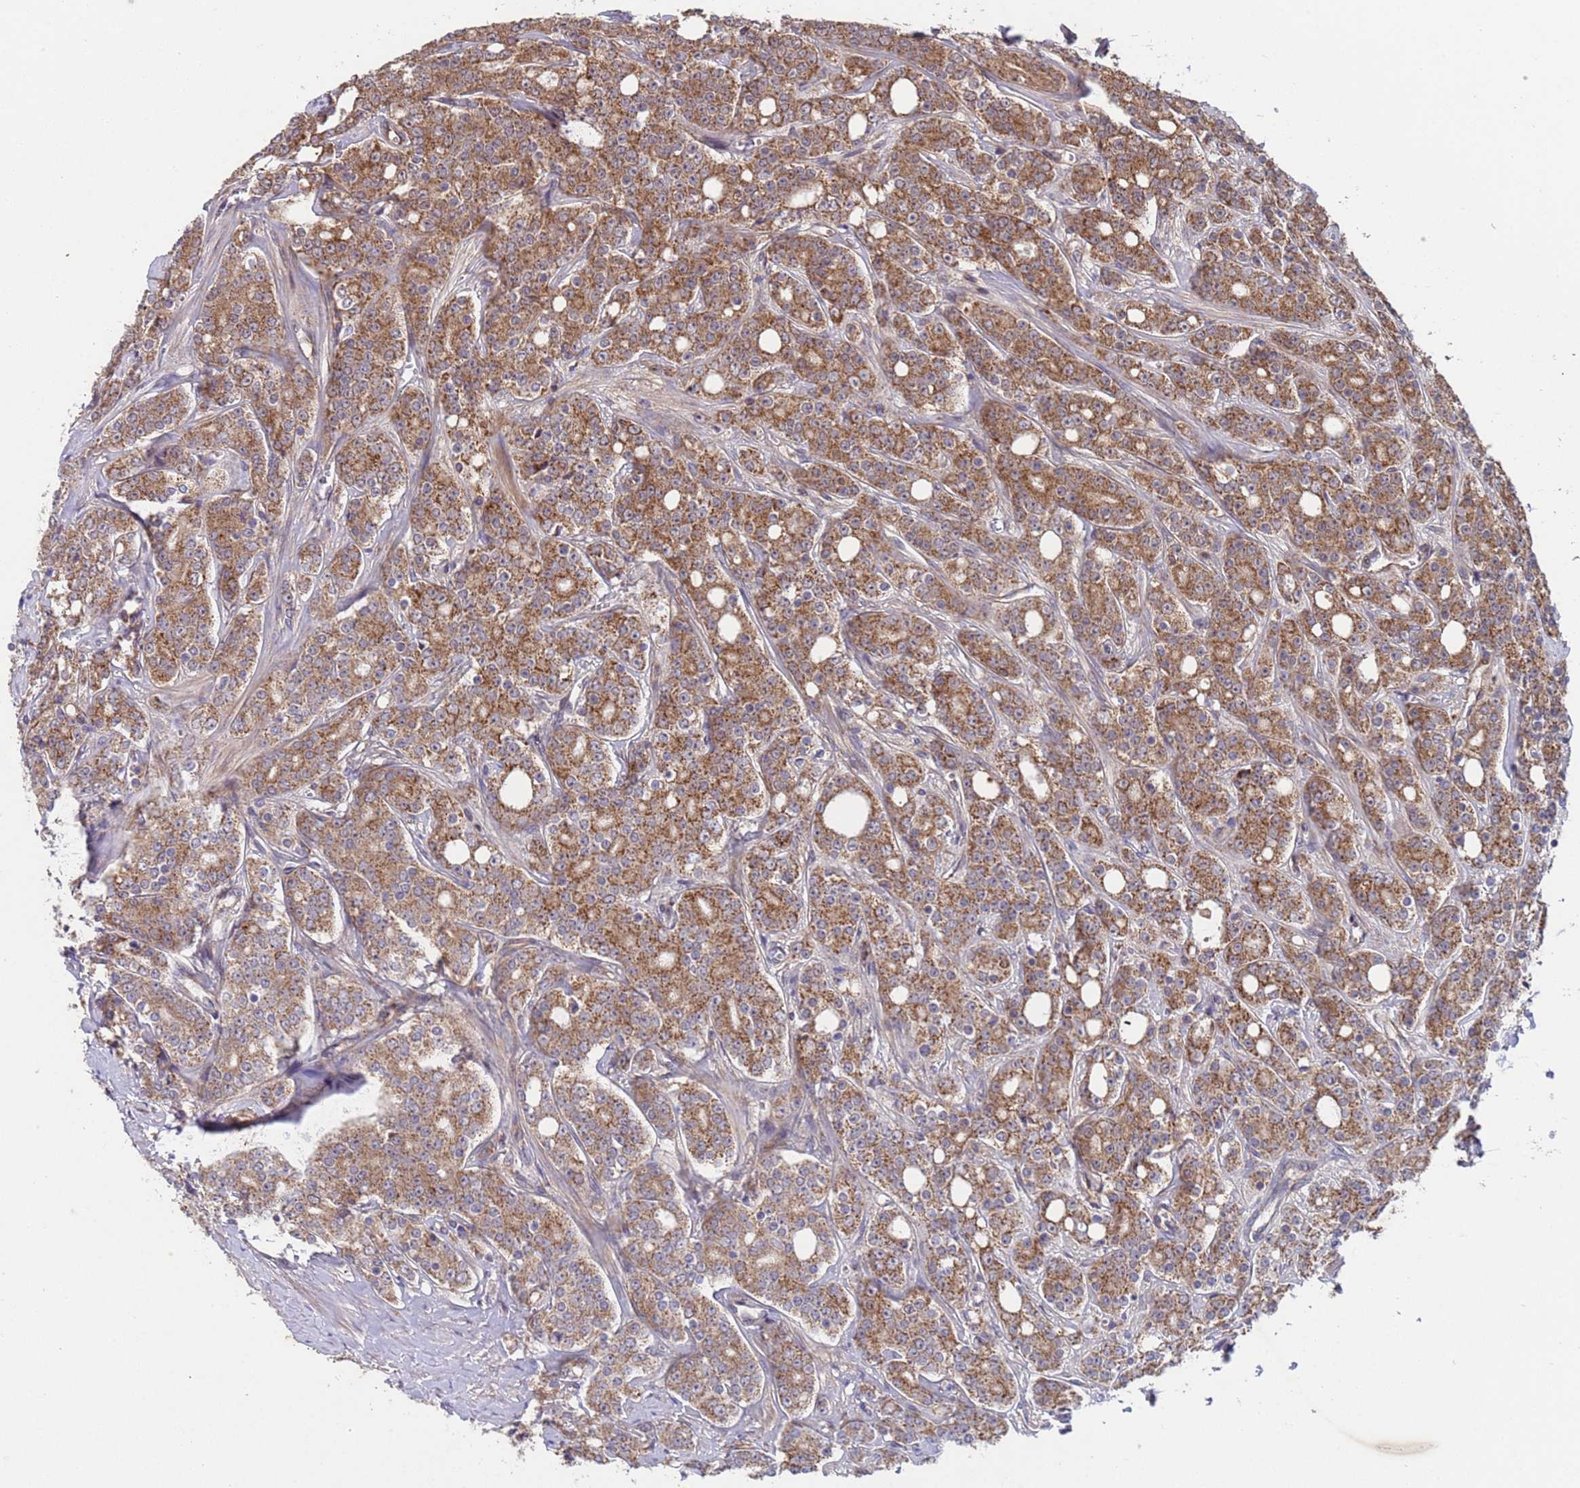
{"staining": {"intensity": "moderate", "quantity": ">75%", "location": "cytoplasmic/membranous"}, "tissue": "prostate cancer", "cell_type": "Tumor cells", "image_type": "cancer", "snomed": [{"axis": "morphology", "description": "Adenocarcinoma, High grade"}, {"axis": "topography", "description": "Prostate"}], "caption": "Human prostate high-grade adenocarcinoma stained with a protein marker displays moderate staining in tumor cells.", "gene": "ACAD8", "patient": {"sex": "male", "age": 62}}